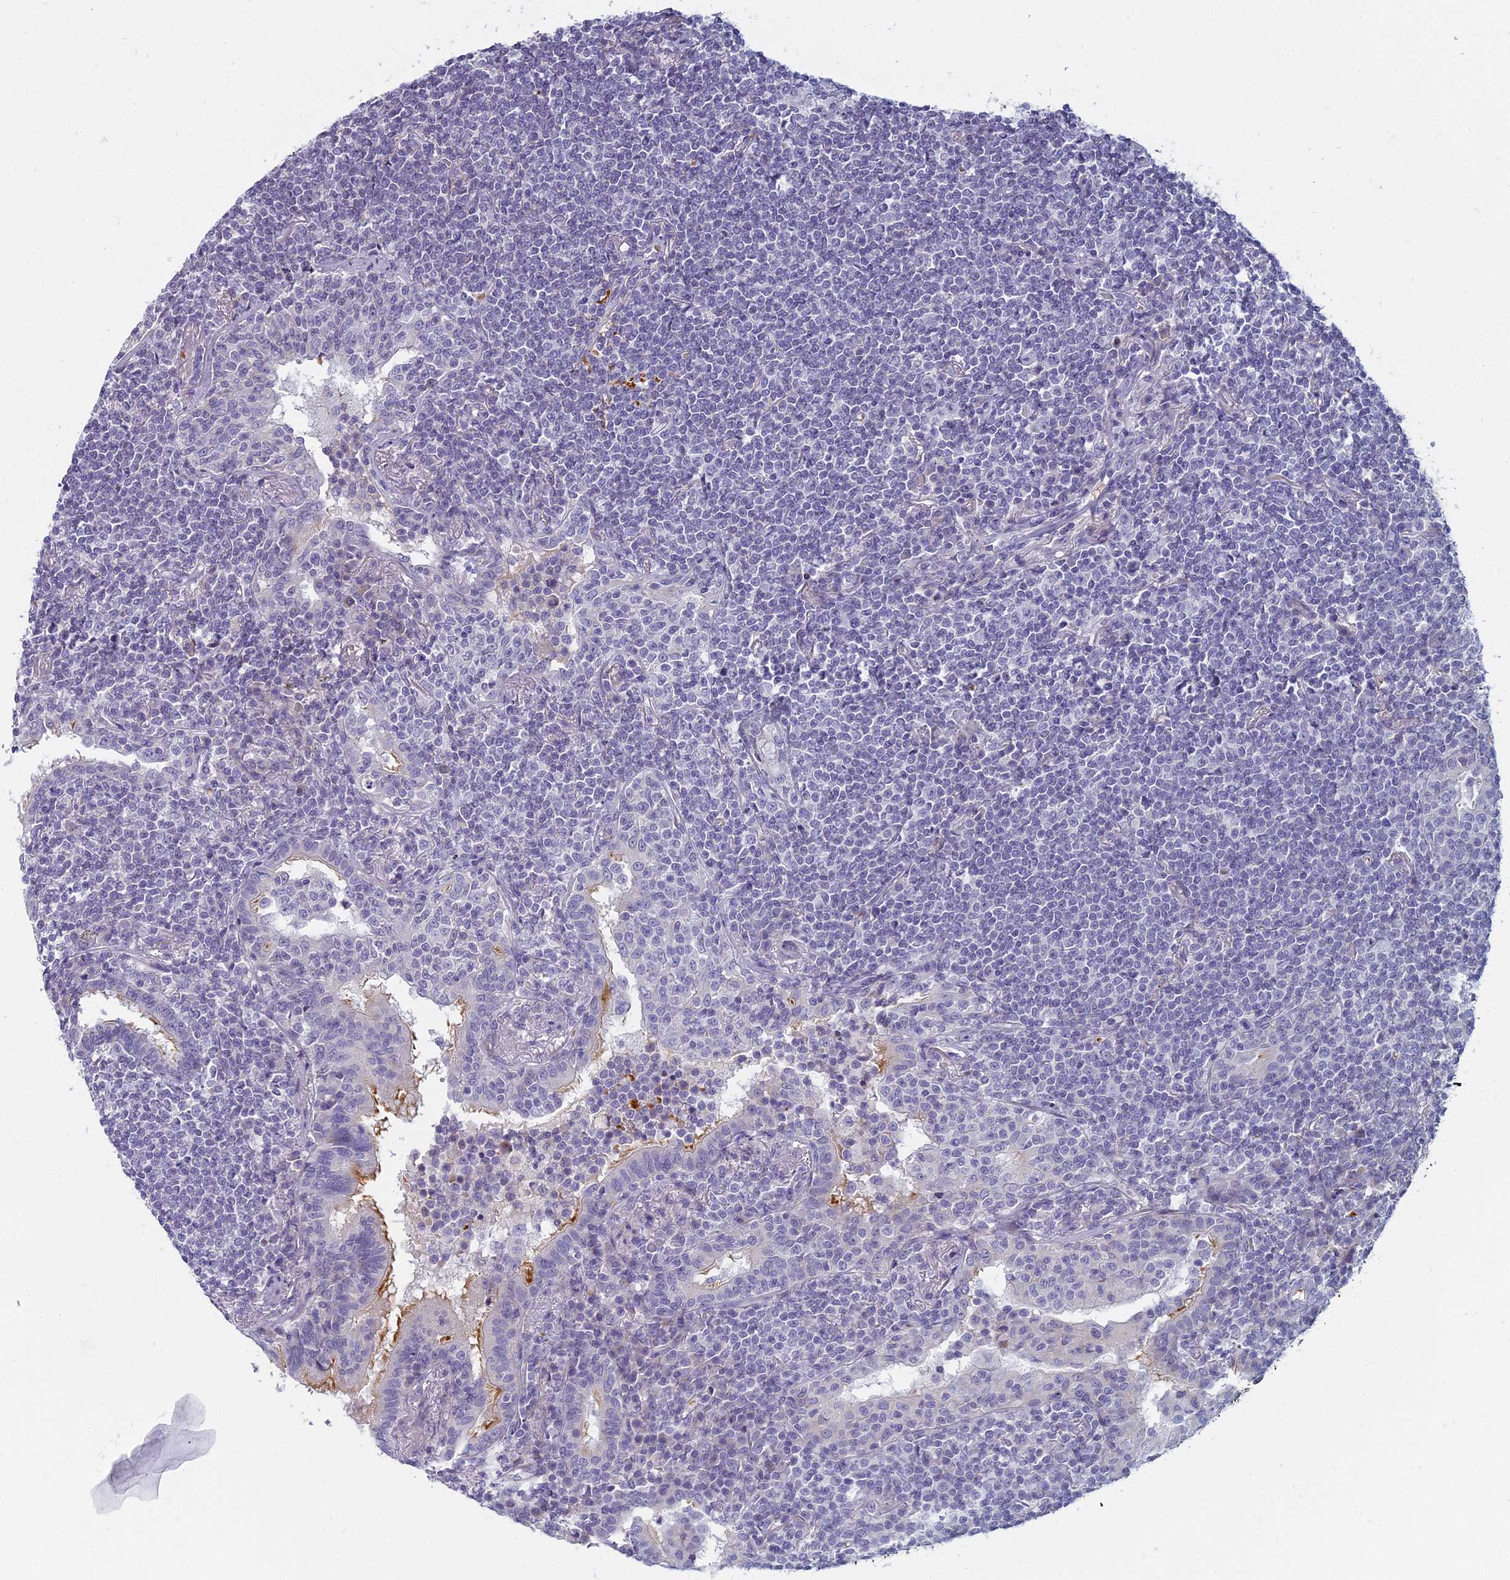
{"staining": {"intensity": "negative", "quantity": "none", "location": "none"}, "tissue": "lymphoma", "cell_type": "Tumor cells", "image_type": "cancer", "snomed": [{"axis": "morphology", "description": "Malignant lymphoma, non-Hodgkin's type, Low grade"}, {"axis": "topography", "description": "Lung"}], "caption": "A micrograph of lymphoma stained for a protein demonstrates no brown staining in tumor cells. (Brightfield microscopy of DAB (3,3'-diaminobenzidine) IHC at high magnification).", "gene": "ARL15", "patient": {"sex": "female", "age": 71}}